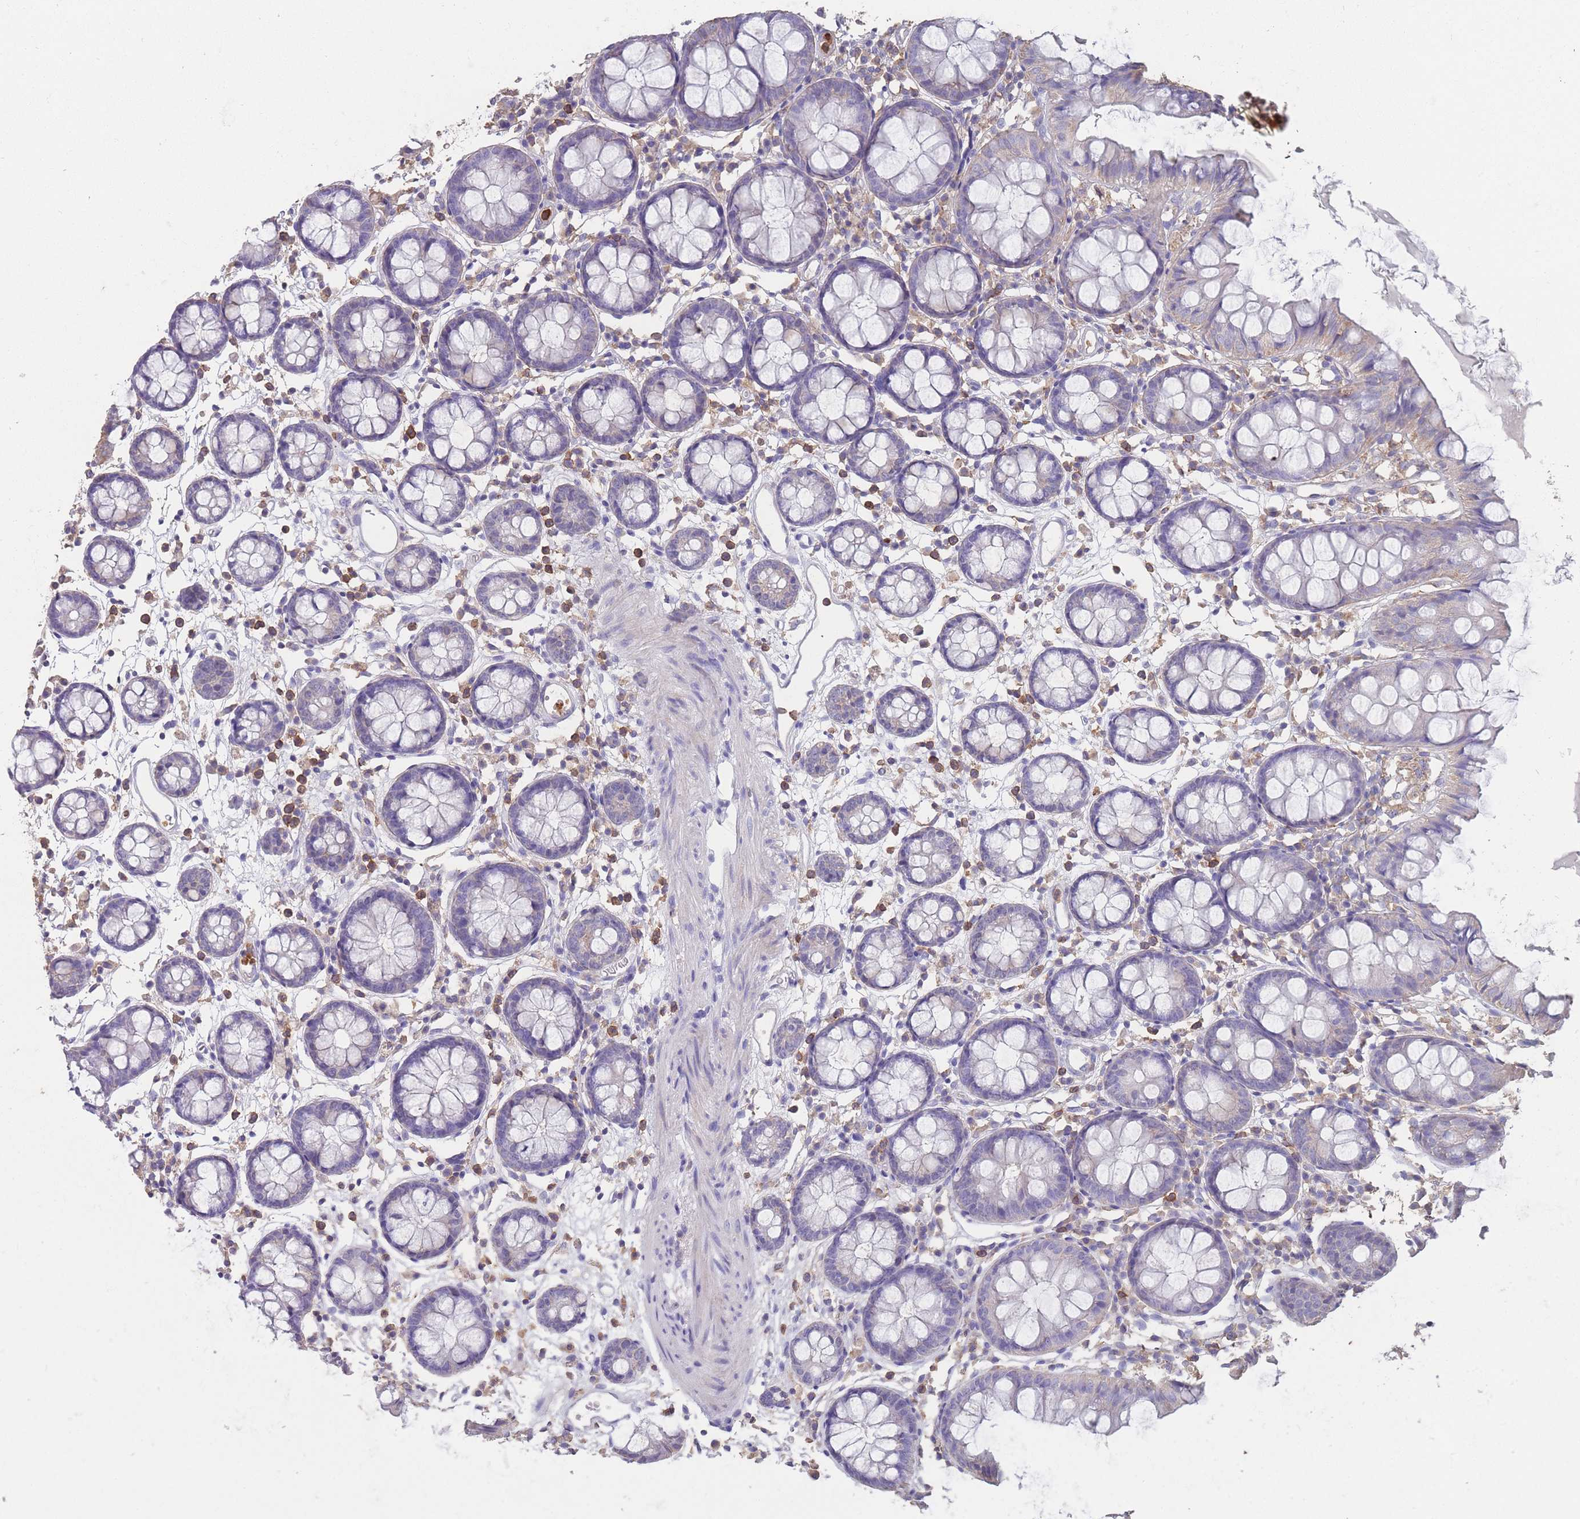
{"staining": {"intensity": "negative", "quantity": "none", "location": "none"}, "tissue": "colon", "cell_type": "Endothelial cells", "image_type": "normal", "snomed": [{"axis": "morphology", "description": "Normal tissue, NOS"}, {"axis": "topography", "description": "Colon"}], "caption": "Immunohistochemistry (IHC) of benign colon exhibits no positivity in endothelial cells.", "gene": "CLEC12A", "patient": {"sex": "female", "age": 84}}